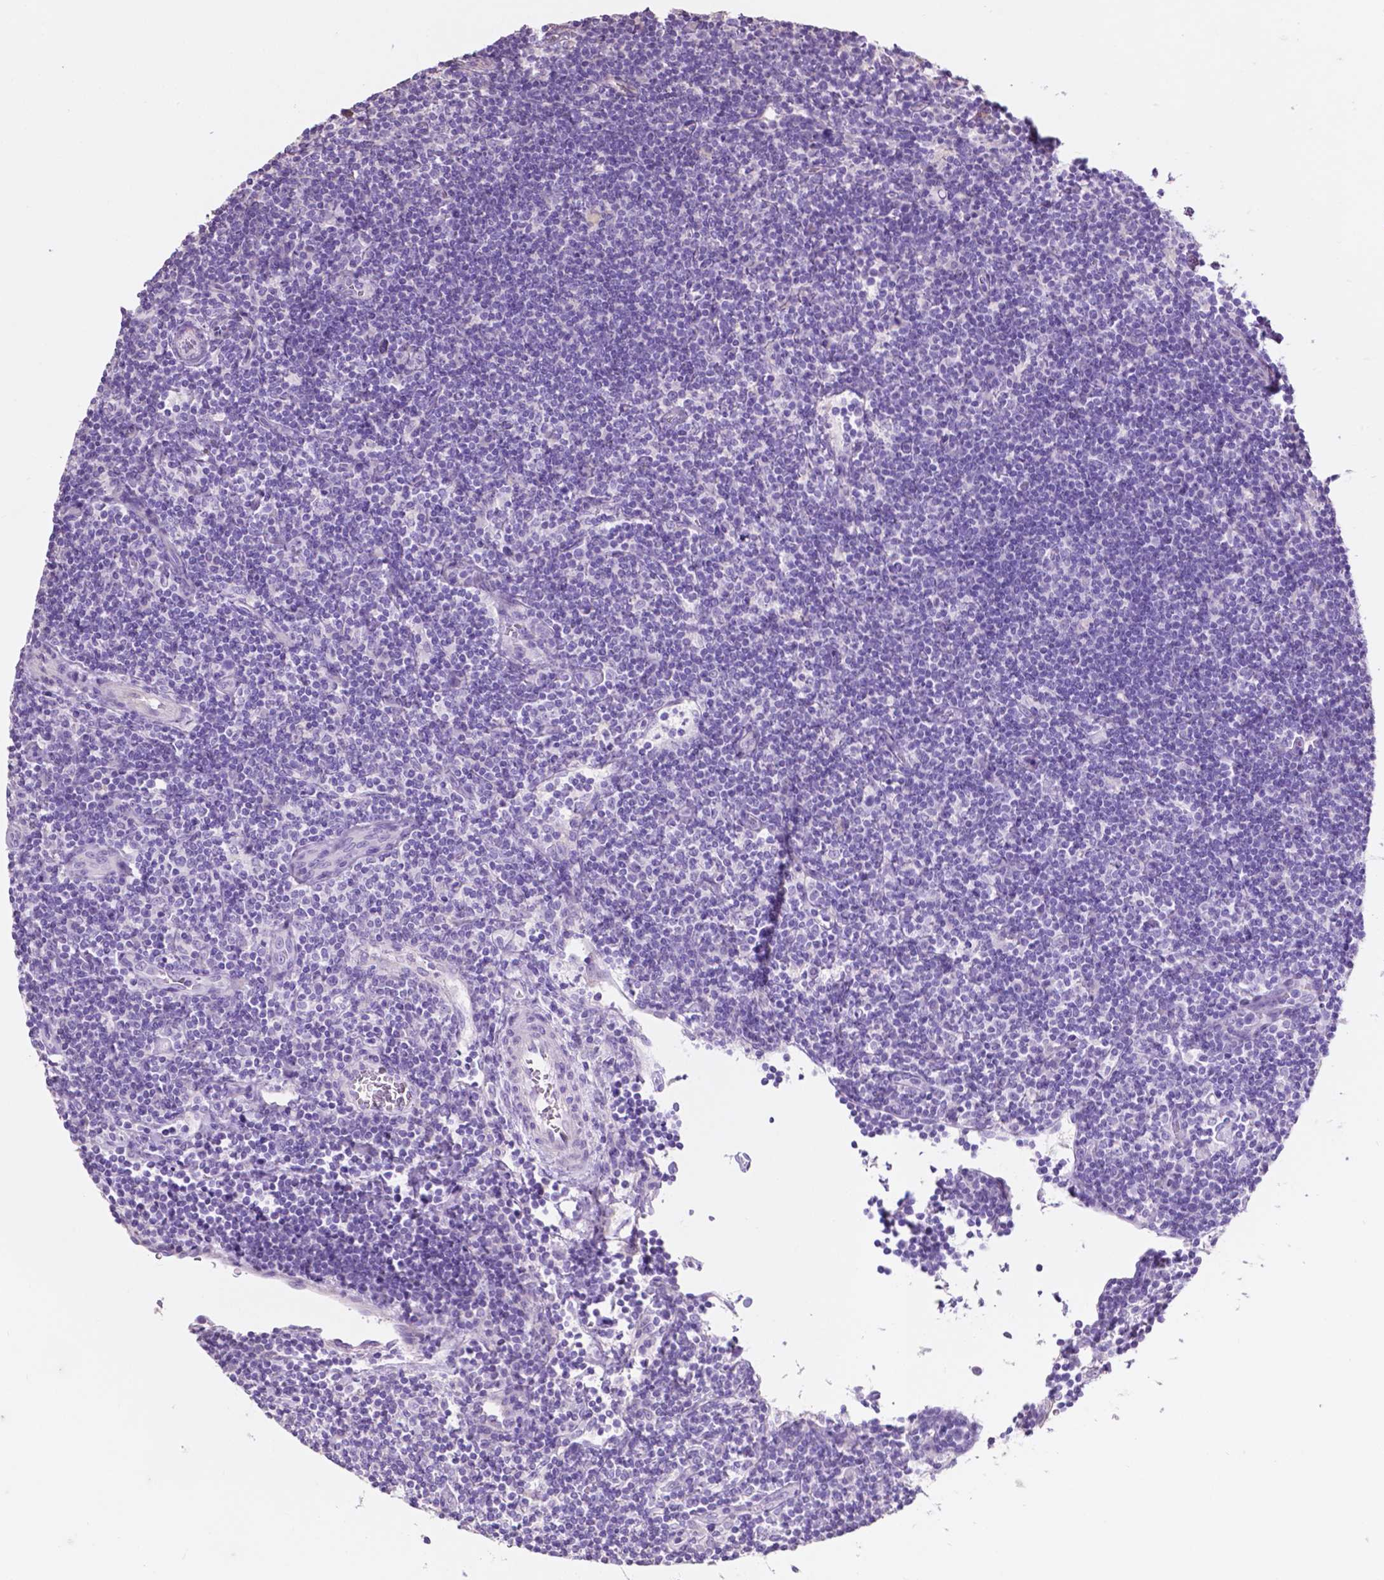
{"staining": {"intensity": "negative", "quantity": "none", "location": "none"}, "tissue": "lymphoma", "cell_type": "Tumor cells", "image_type": "cancer", "snomed": [{"axis": "morphology", "description": "Hodgkin's disease, NOS"}, {"axis": "topography", "description": "Lymph node"}], "caption": "The histopathology image demonstrates no staining of tumor cells in Hodgkin's disease.", "gene": "CLDN17", "patient": {"sex": "male", "age": 40}}